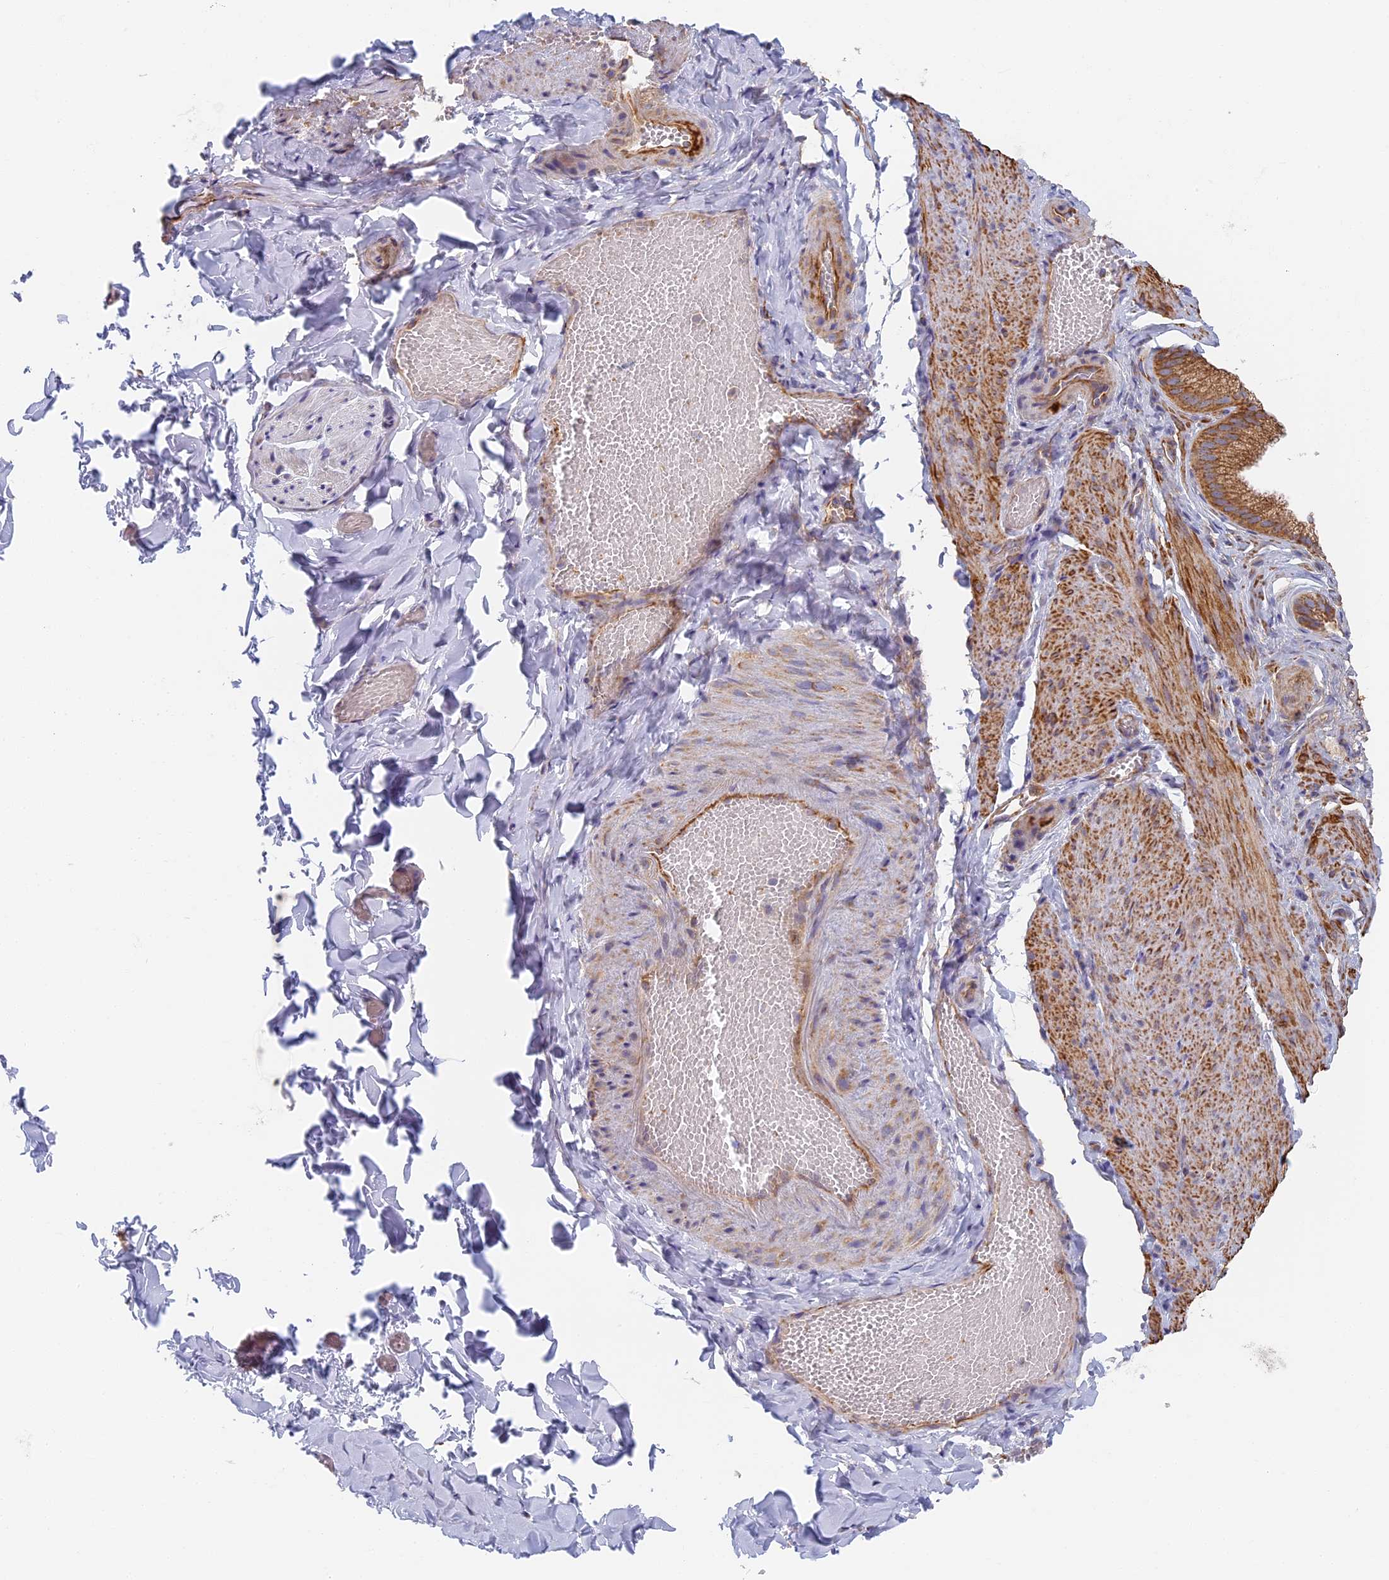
{"staining": {"intensity": "moderate", "quantity": "<25%", "location": "cytoplasmic/membranous"}, "tissue": "adipose tissue", "cell_type": "Adipocytes", "image_type": "normal", "snomed": [{"axis": "morphology", "description": "Normal tissue, NOS"}, {"axis": "topography", "description": "Gallbladder"}, {"axis": "topography", "description": "Peripheral nerve tissue"}], "caption": "A brown stain labels moderate cytoplasmic/membranous expression of a protein in adipocytes of normal adipose tissue. The staining was performed using DAB to visualize the protein expression in brown, while the nuclei were stained in blue with hematoxylin (Magnification: 20x).", "gene": "DDA1", "patient": {"sex": "male", "age": 38}}